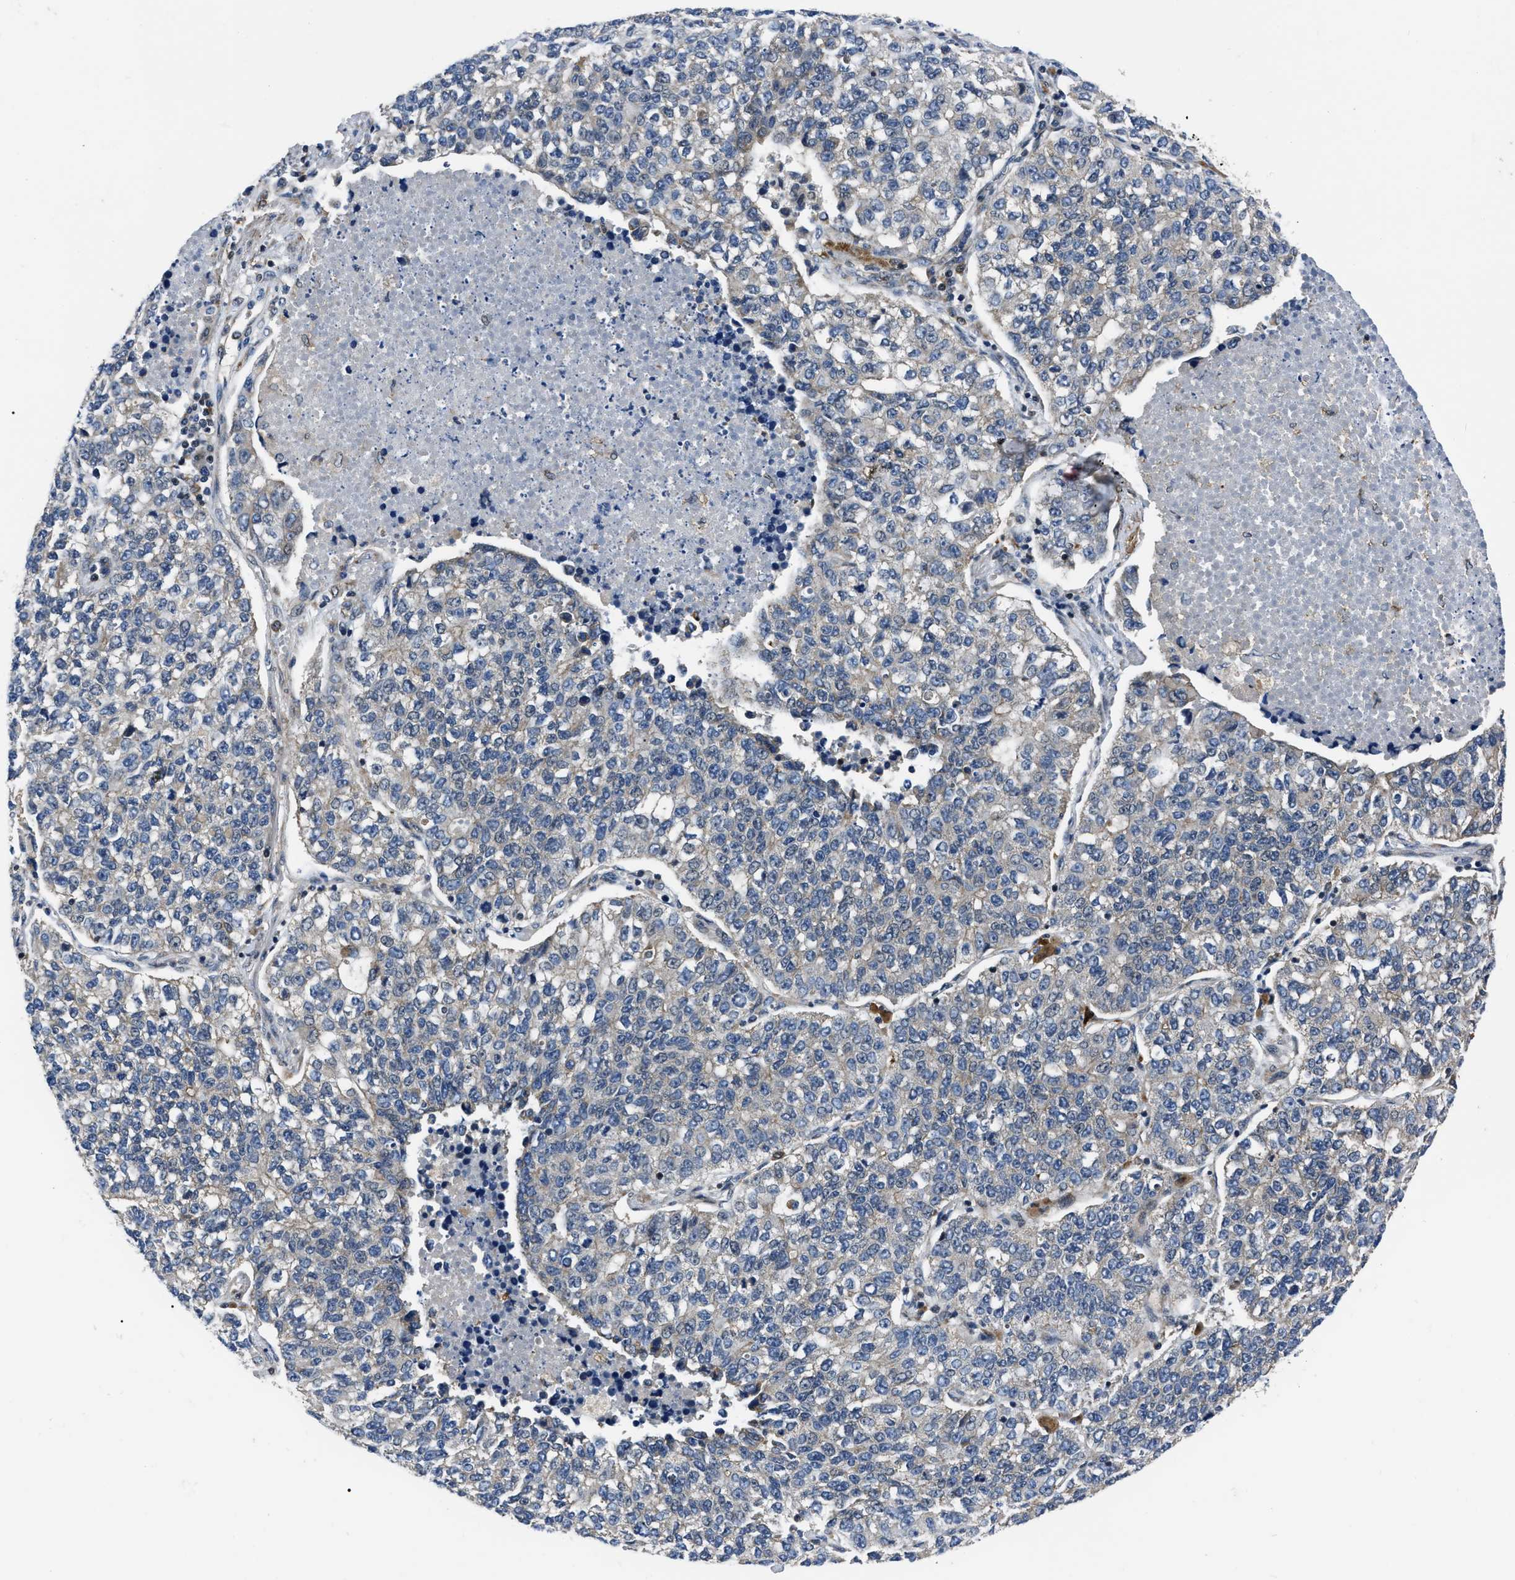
{"staining": {"intensity": "weak", "quantity": "25%-75%", "location": "cytoplasmic/membranous"}, "tissue": "lung cancer", "cell_type": "Tumor cells", "image_type": "cancer", "snomed": [{"axis": "morphology", "description": "Adenocarcinoma, NOS"}, {"axis": "topography", "description": "Lung"}], "caption": "A micrograph of lung adenocarcinoma stained for a protein demonstrates weak cytoplasmic/membranous brown staining in tumor cells.", "gene": "PPWD1", "patient": {"sex": "male", "age": 49}}